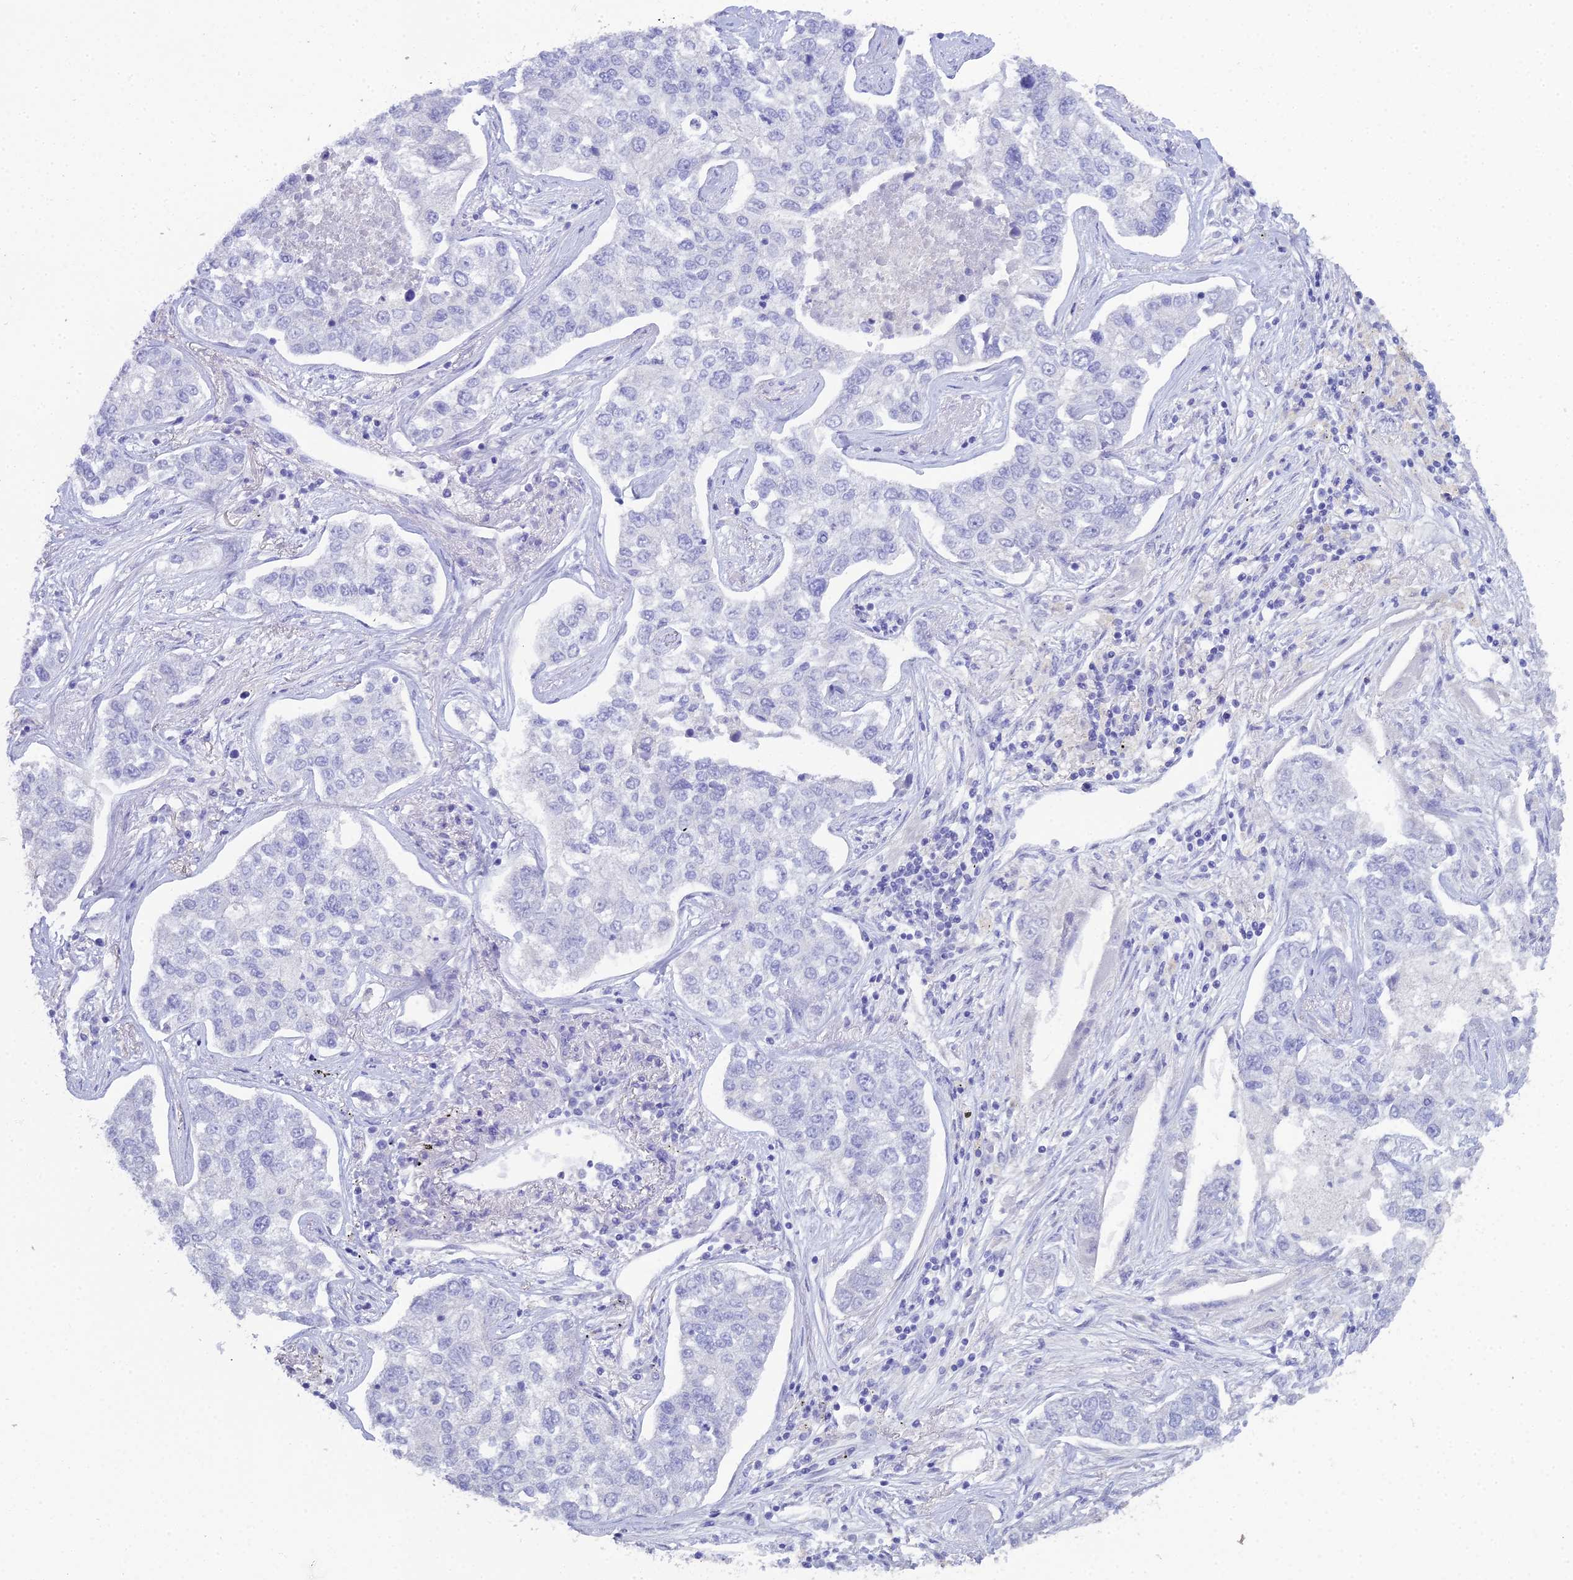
{"staining": {"intensity": "negative", "quantity": "none", "location": "none"}, "tissue": "lung cancer", "cell_type": "Tumor cells", "image_type": "cancer", "snomed": [{"axis": "morphology", "description": "Adenocarcinoma, NOS"}, {"axis": "topography", "description": "Lung"}], "caption": "This is an immunohistochemistry histopathology image of adenocarcinoma (lung). There is no expression in tumor cells.", "gene": "S100A7", "patient": {"sex": "male", "age": 49}}